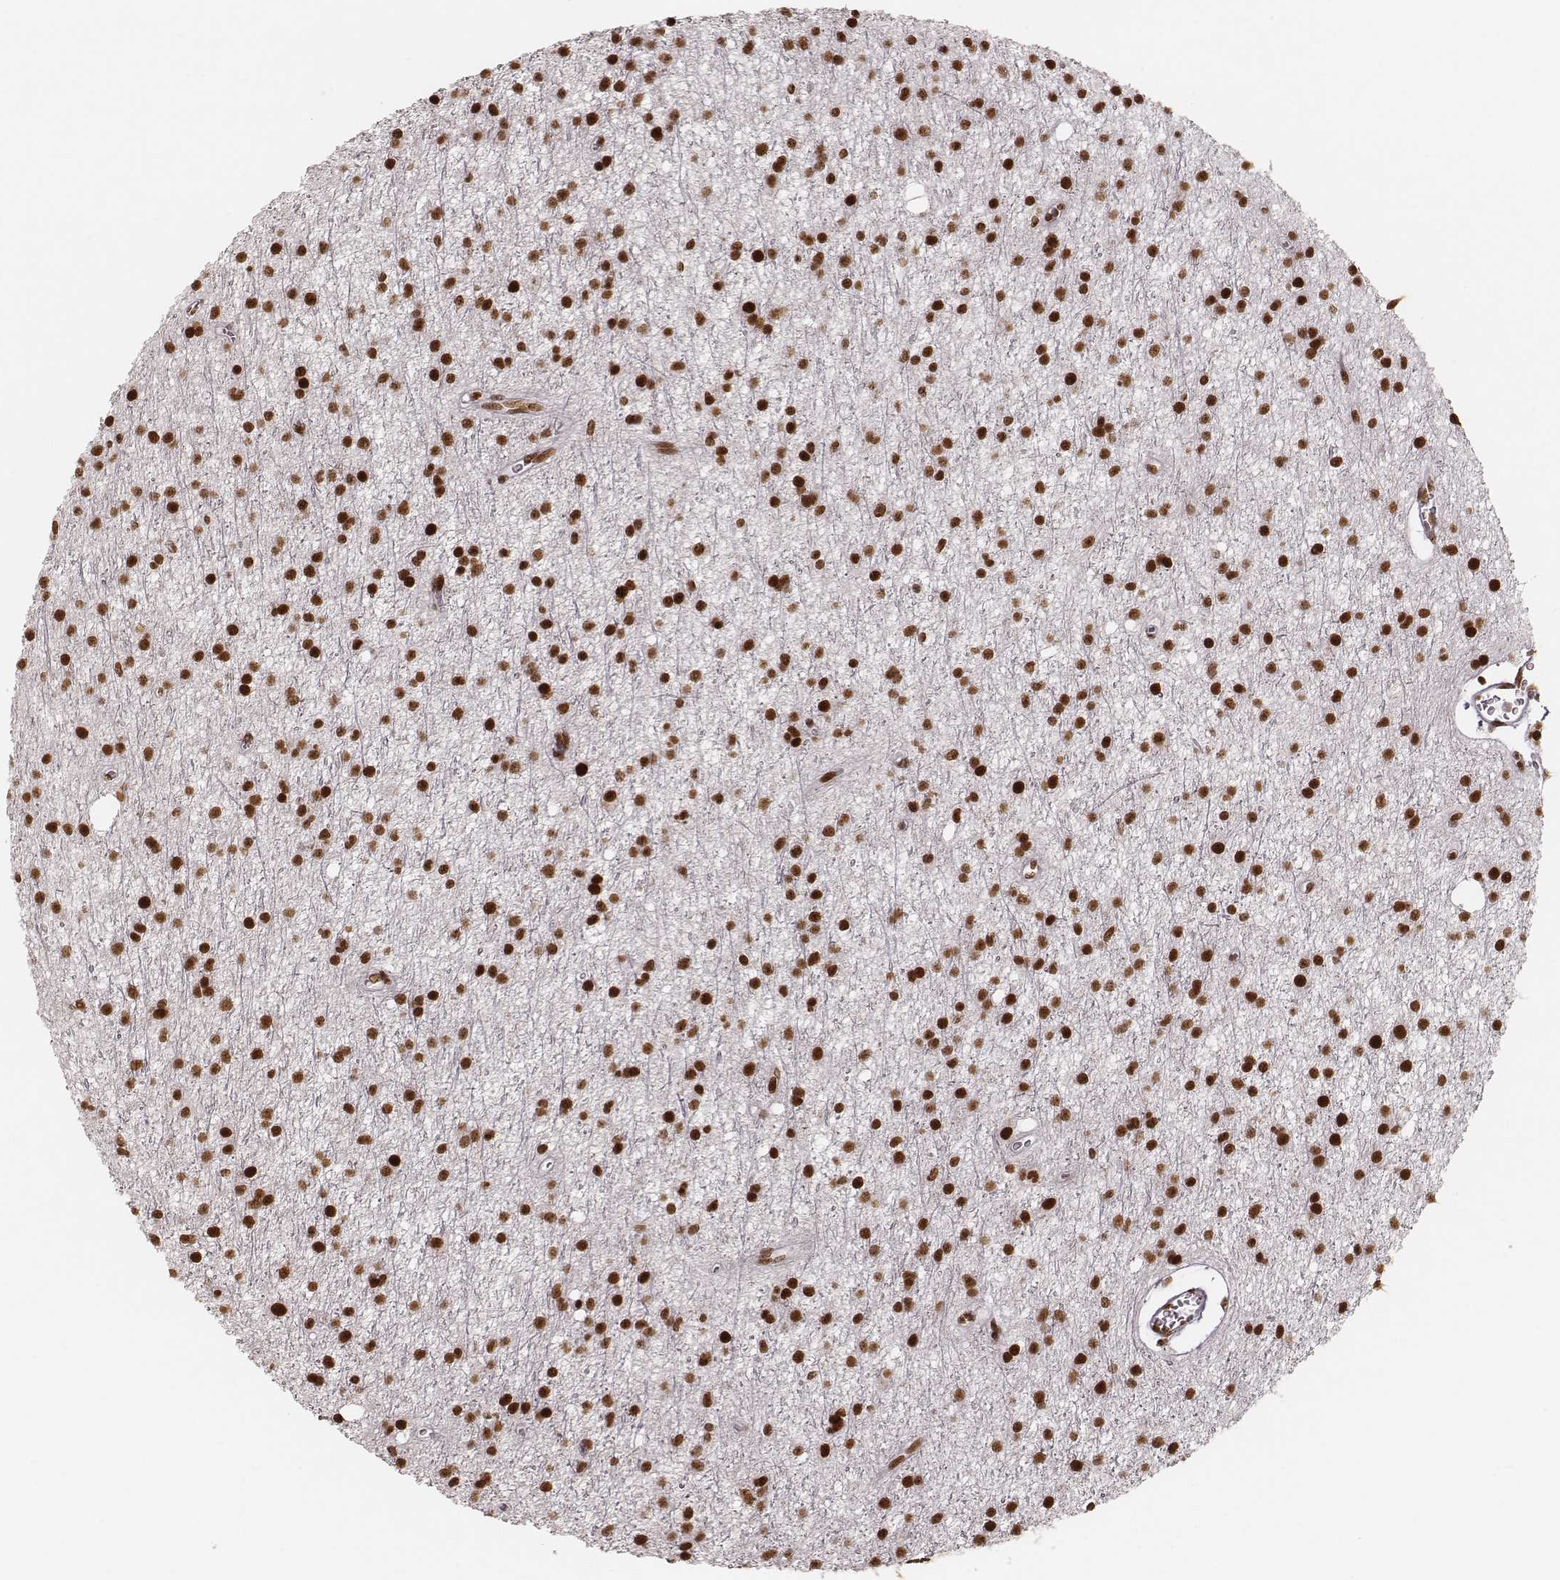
{"staining": {"intensity": "strong", "quantity": ">75%", "location": "nuclear"}, "tissue": "glioma", "cell_type": "Tumor cells", "image_type": "cancer", "snomed": [{"axis": "morphology", "description": "Glioma, malignant, Low grade"}, {"axis": "topography", "description": "Brain"}], "caption": "Strong nuclear protein staining is present in about >75% of tumor cells in malignant low-grade glioma.", "gene": "PARP1", "patient": {"sex": "male", "age": 27}}